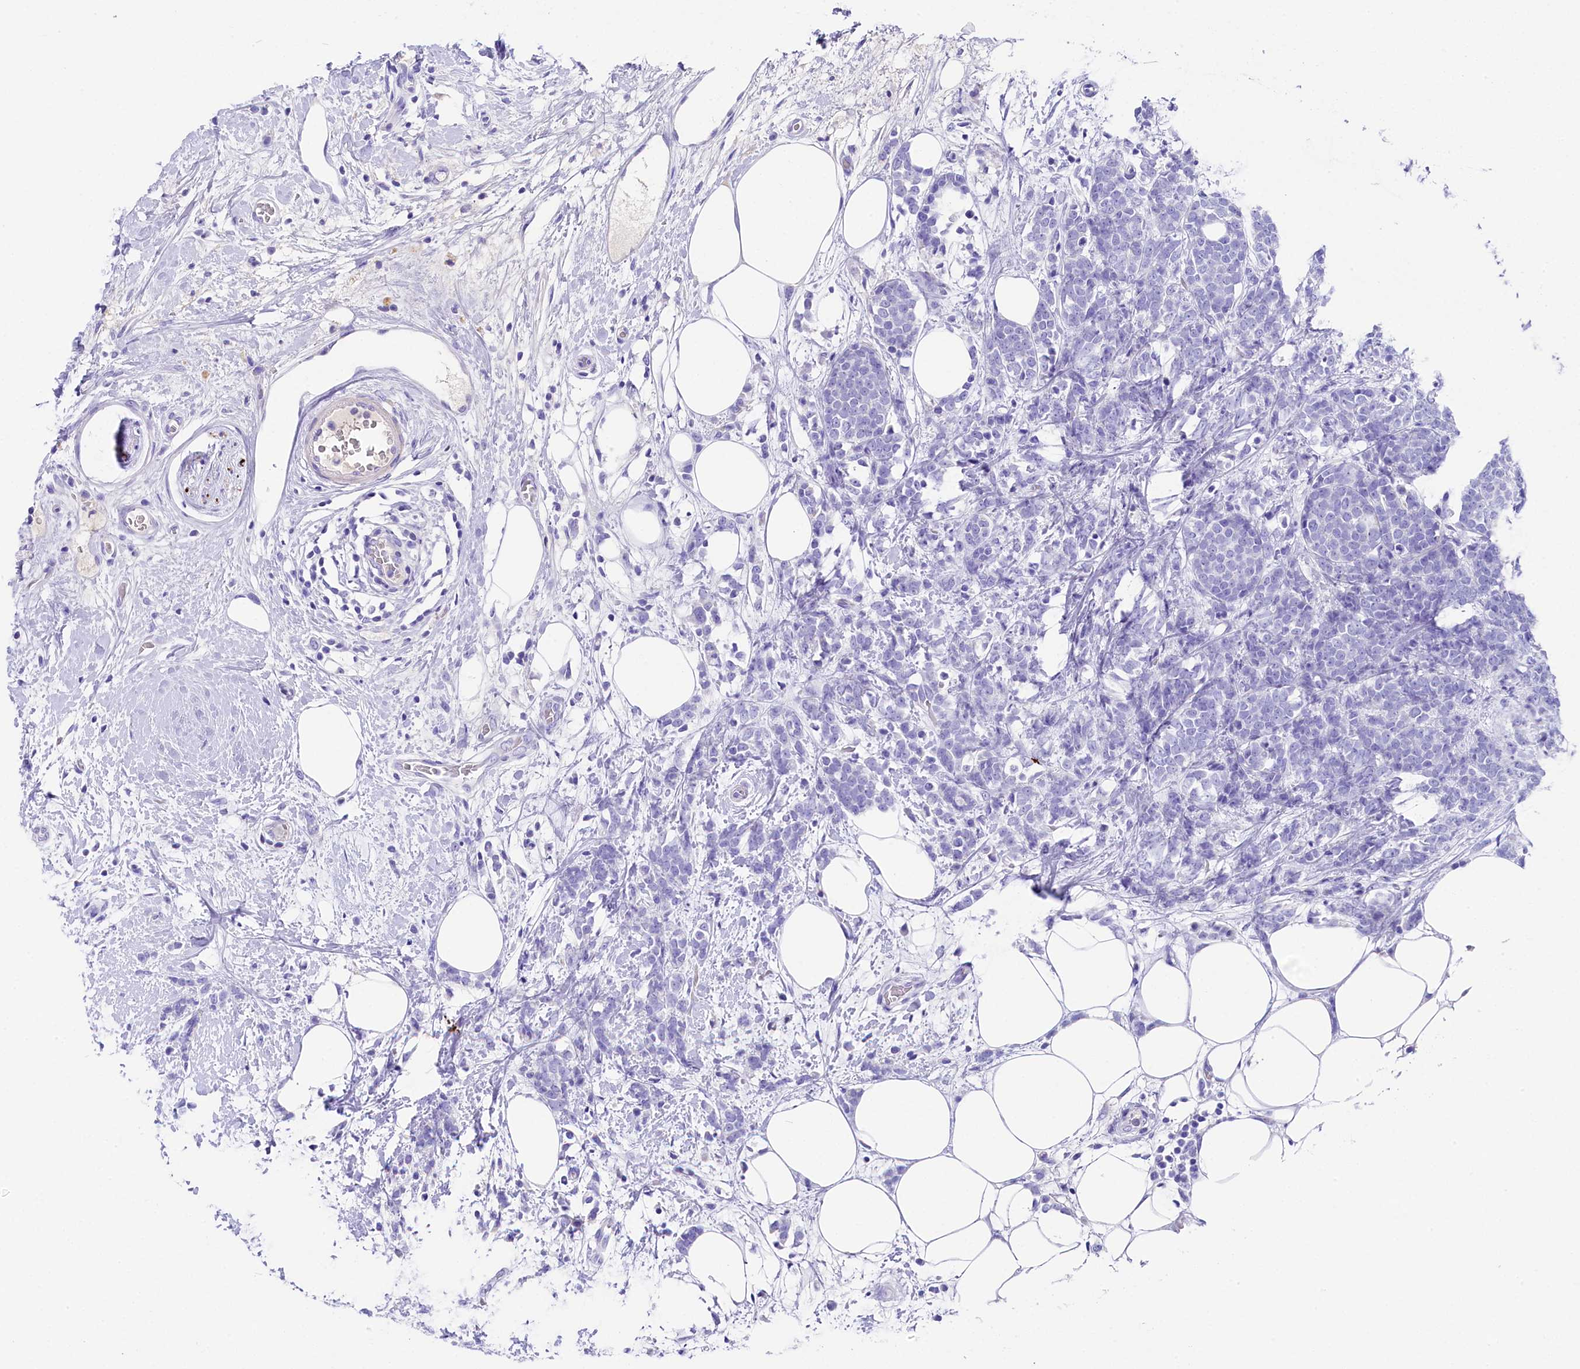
{"staining": {"intensity": "negative", "quantity": "none", "location": "none"}, "tissue": "breast cancer", "cell_type": "Tumor cells", "image_type": "cancer", "snomed": [{"axis": "morphology", "description": "Lobular carcinoma"}, {"axis": "topography", "description": "Breast"}], "caption": "The photomicrograph shows no staining of tumor cells in lobular carcinoma (breast).", "gene": "SKIDA1", "patient": {"sex": "female", "age": 58}}